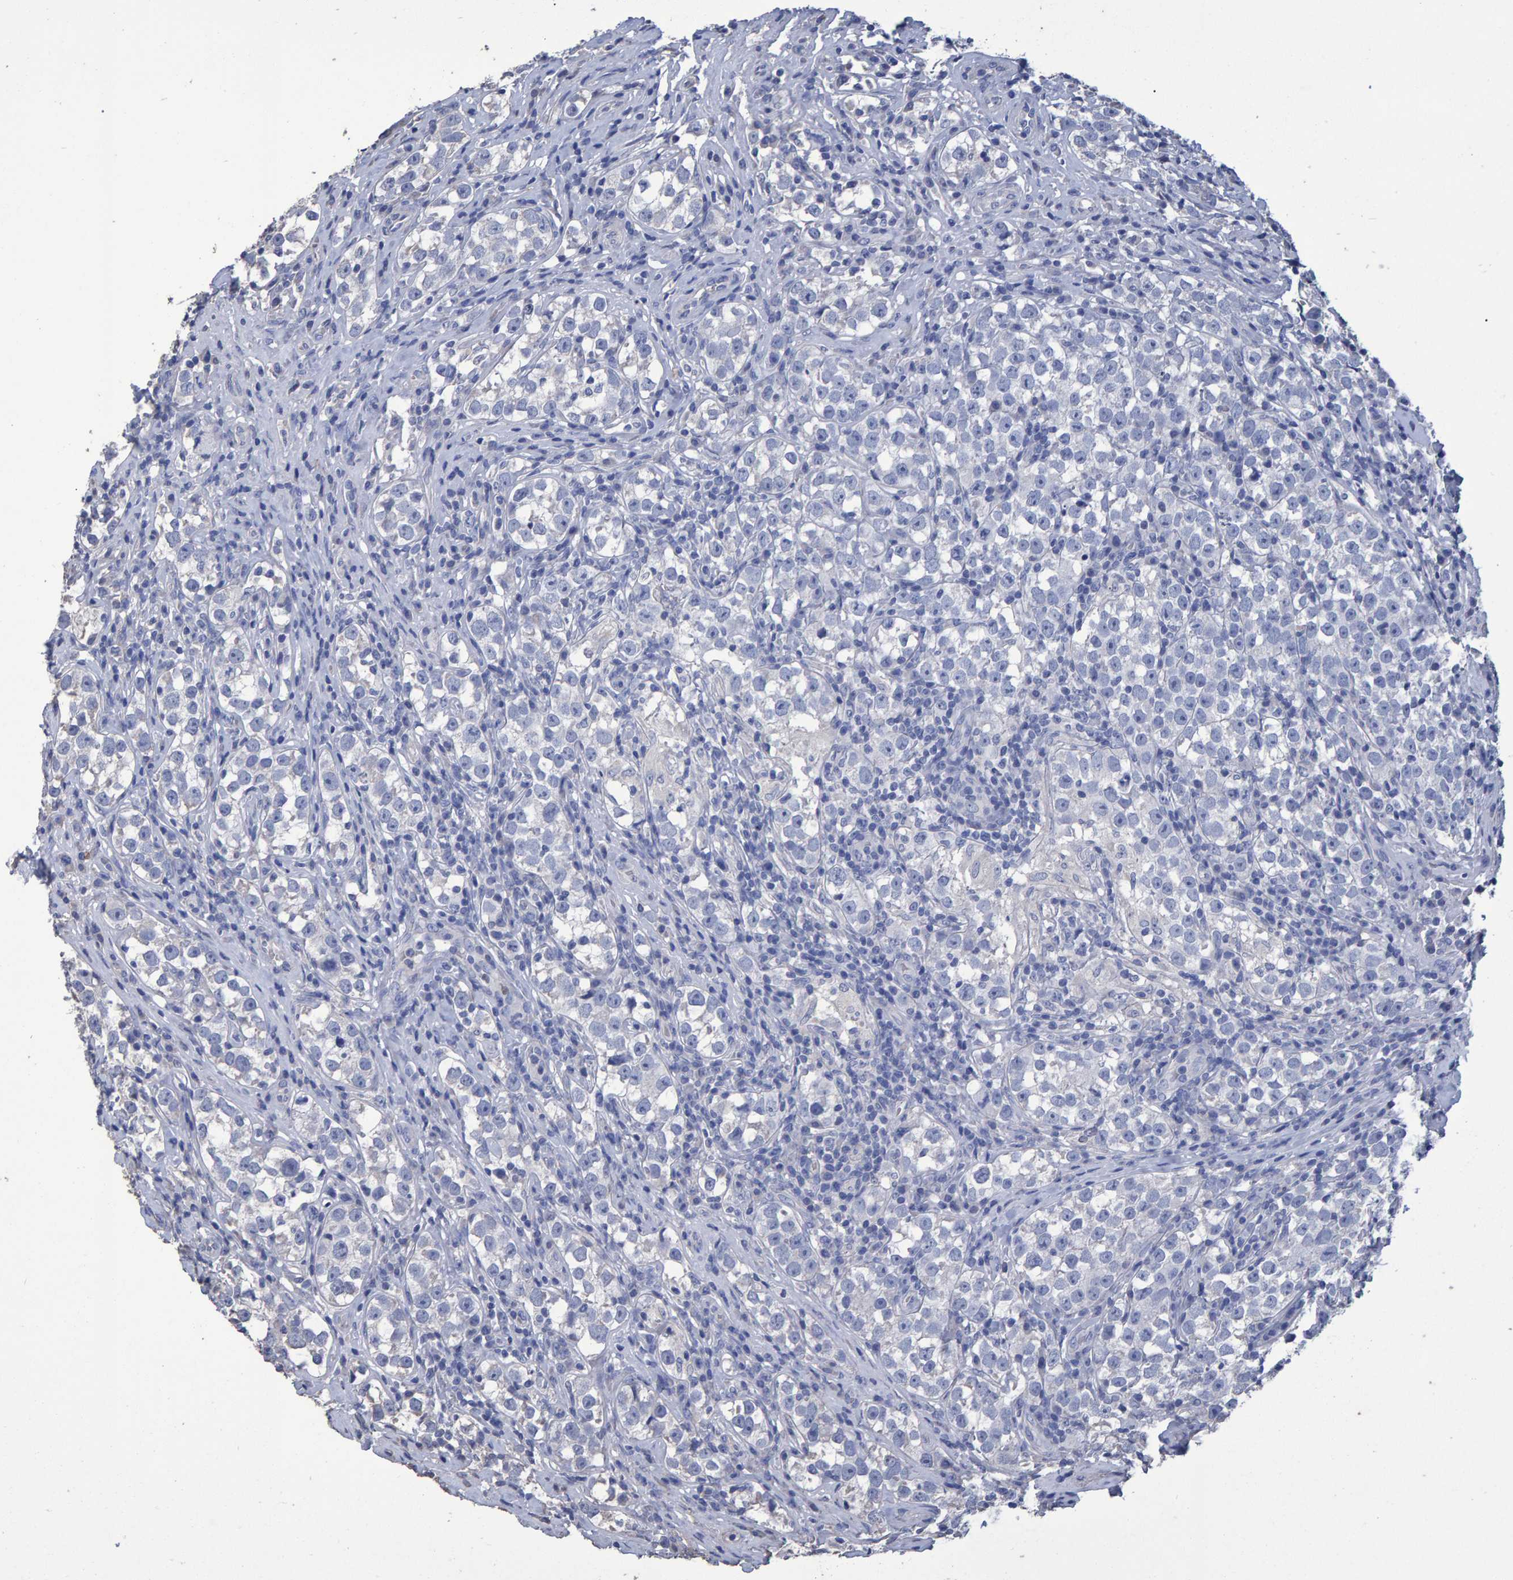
{"staining": {"intensity": "negative", "quantity": "none", "location": "none"}, "tissue": "testis cancer", "cell_type": "Tumor cells", "image_type": "cancer", "snomed": [{"axis": "morphology", "description": "Normal tissue, NOS"}, {"axis": "morphology", "description": "Seminoma, NOS"}, {"axis": "topography", "description": "Testis"}], "caption": "High power microscopy image of an immunohistochemistry (IHC) histopathology image of testis cancer (seminoma), revealing no significant staining in tumor cells.", "gene": "HEMGN", "patient": {"sex": "male", "age": 43}}